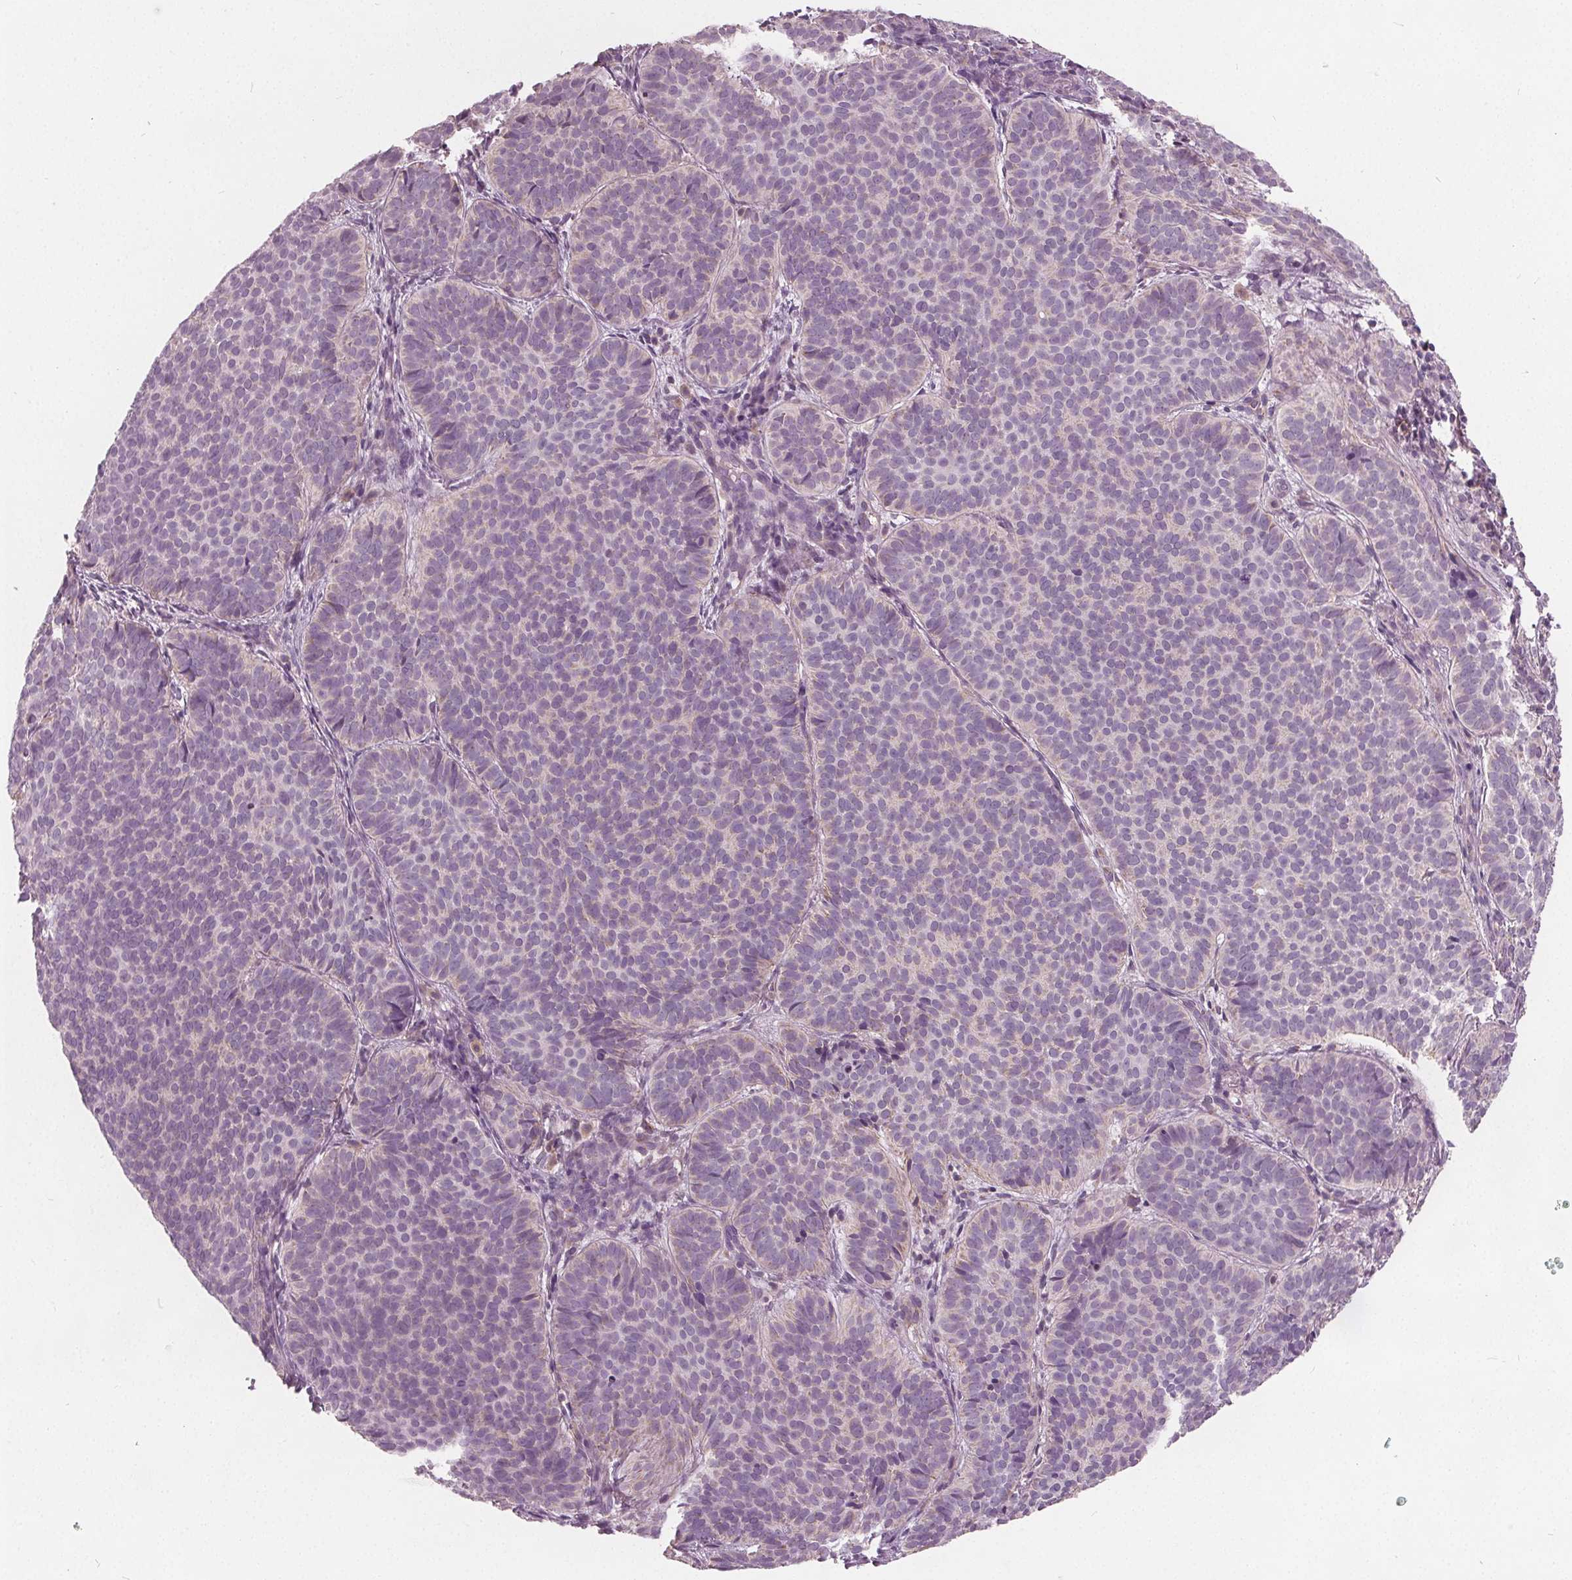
{"staining": {"intensity": "weak", "quantity": "<25%", "location": "cytoplasmic/membranous"}, "tissue": "skin cancer", "cell_type": "Tumor cells", "image_type": "cancer", "snomed": [{"axis": "morphology", "description": "Basal cell carcinoma"}, {"axis": "topography", "description": "Skin"}], "caption": "Protein analysis of skin cancer displays no significant expression in tumor cells. Brightfield microscopy of immunohistochemistry stained with DAB (brown) and hematoxylin (blue), captured at high magnification.", "gene": "ECI2", "patient": {"sex": "male", "age": 57}}